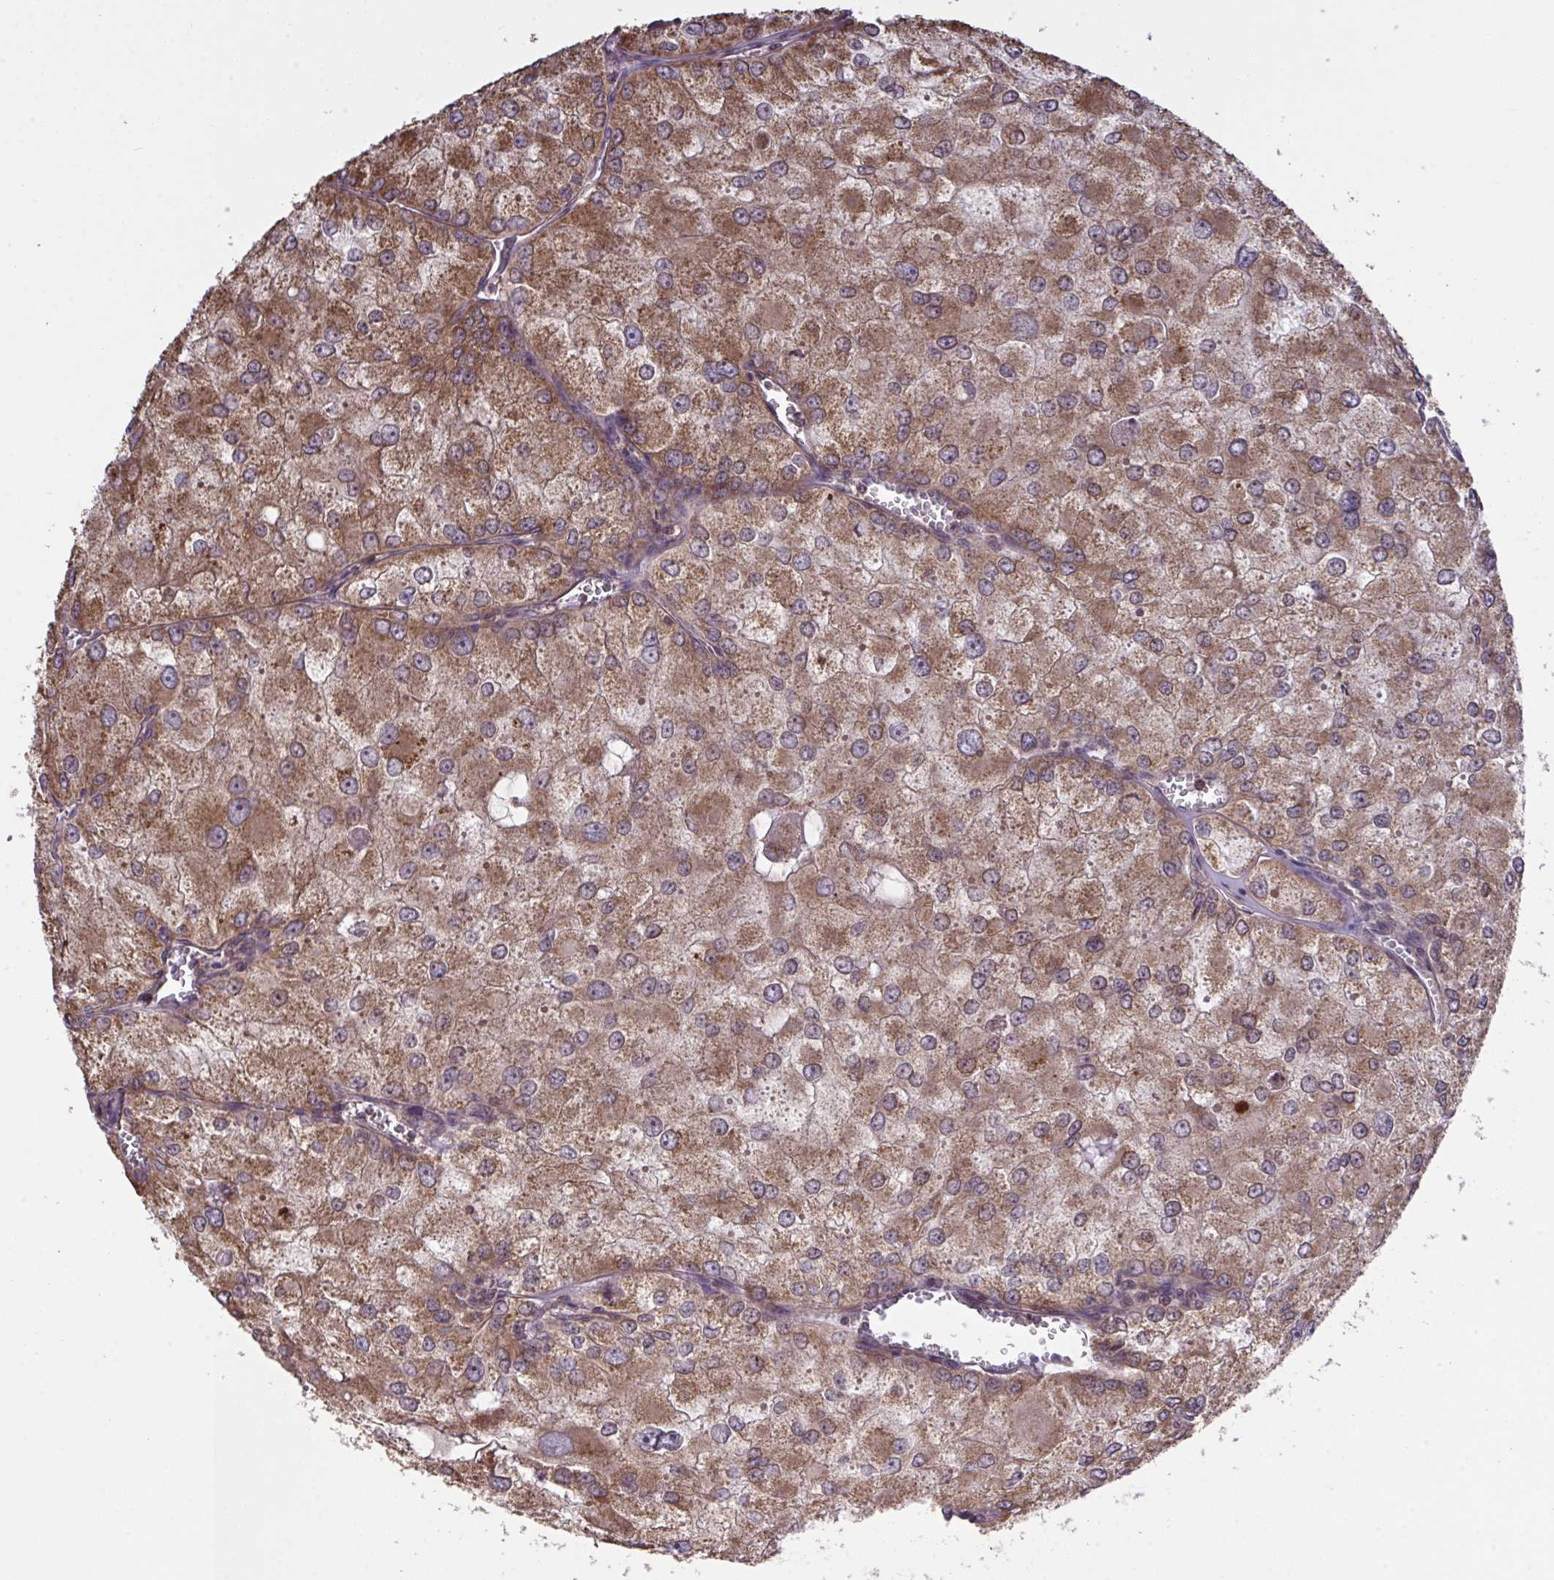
{"staining": {"intensity": "moderate", "quantity": ">75%", "location": "cytoplasmic/membranous"}, "tissue": "renal cancer", "cell_type": "Tumor cells", "image_type": "cancer", "snomed": [{"axis": "morphology", "description": "Adenocarcinoma, NOS"}, {"axis": "topography", "description": "Kidney"}], "caption": "Protein expression analysis of renal cancer (adenocarcinoma) exhibits moderate cytoplasmic/membranous positivity in approximately >75% of tumor cells.", "gene": "PPM1H", "patient": {"sex": "female", "age": 70}}